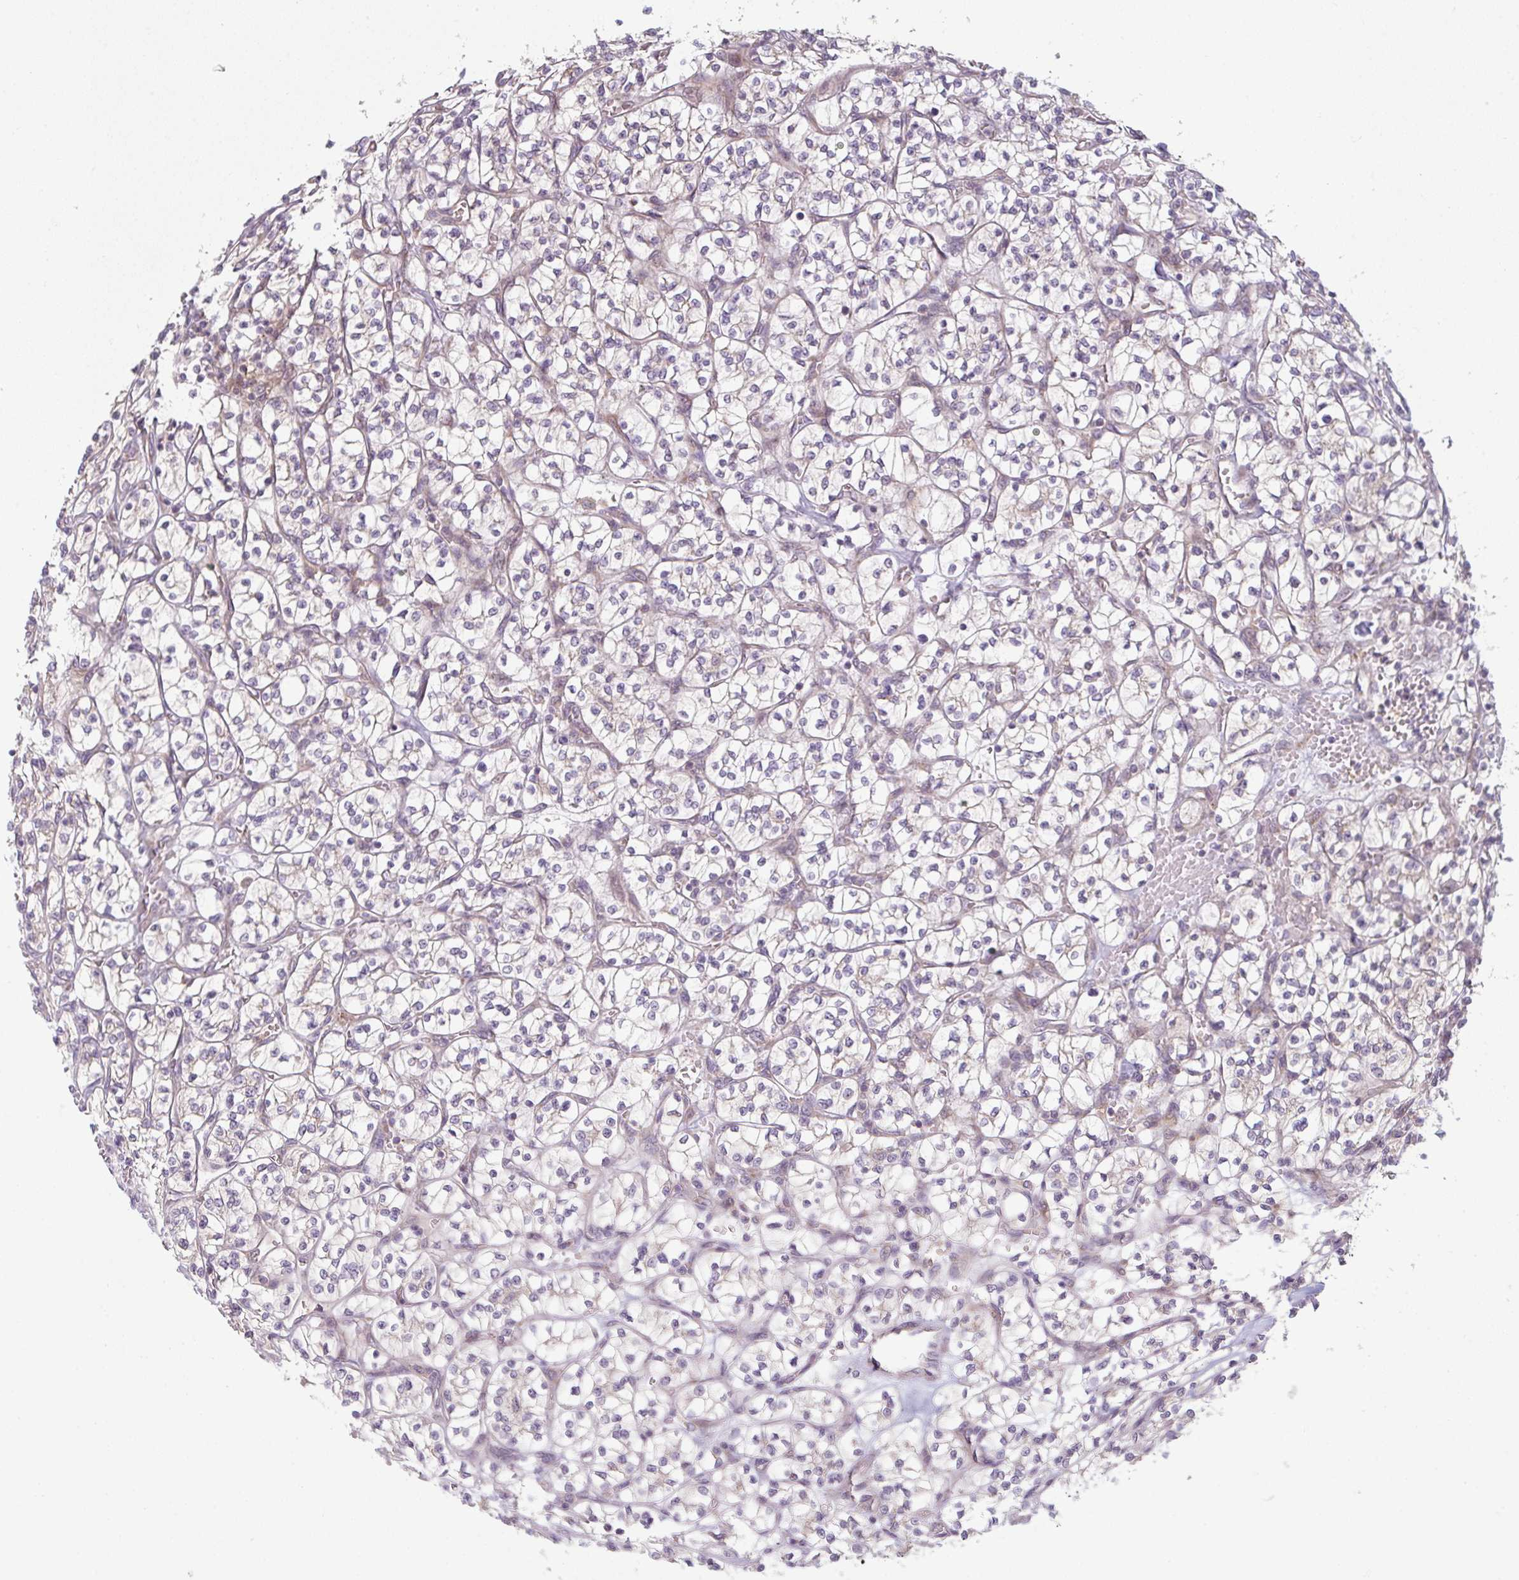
{"staining": {"intensity": "negative", "quantity": "none", "location": "none"}, "tissue": "renal cancer", "cell_type": "Tumor cells", "image_type": "cancer", "snomed": [{"axis": "morphology", "description": "Adenocarcinoma, NOS"}, {"axis": "topography", "description": "Kidney"}], "caption": "This is an immunohistochemistry image of human renal cancer. There is no staining in tumor cells.", "gene": "GVQW3", "patient": {"sex": "female", "age": 64}}